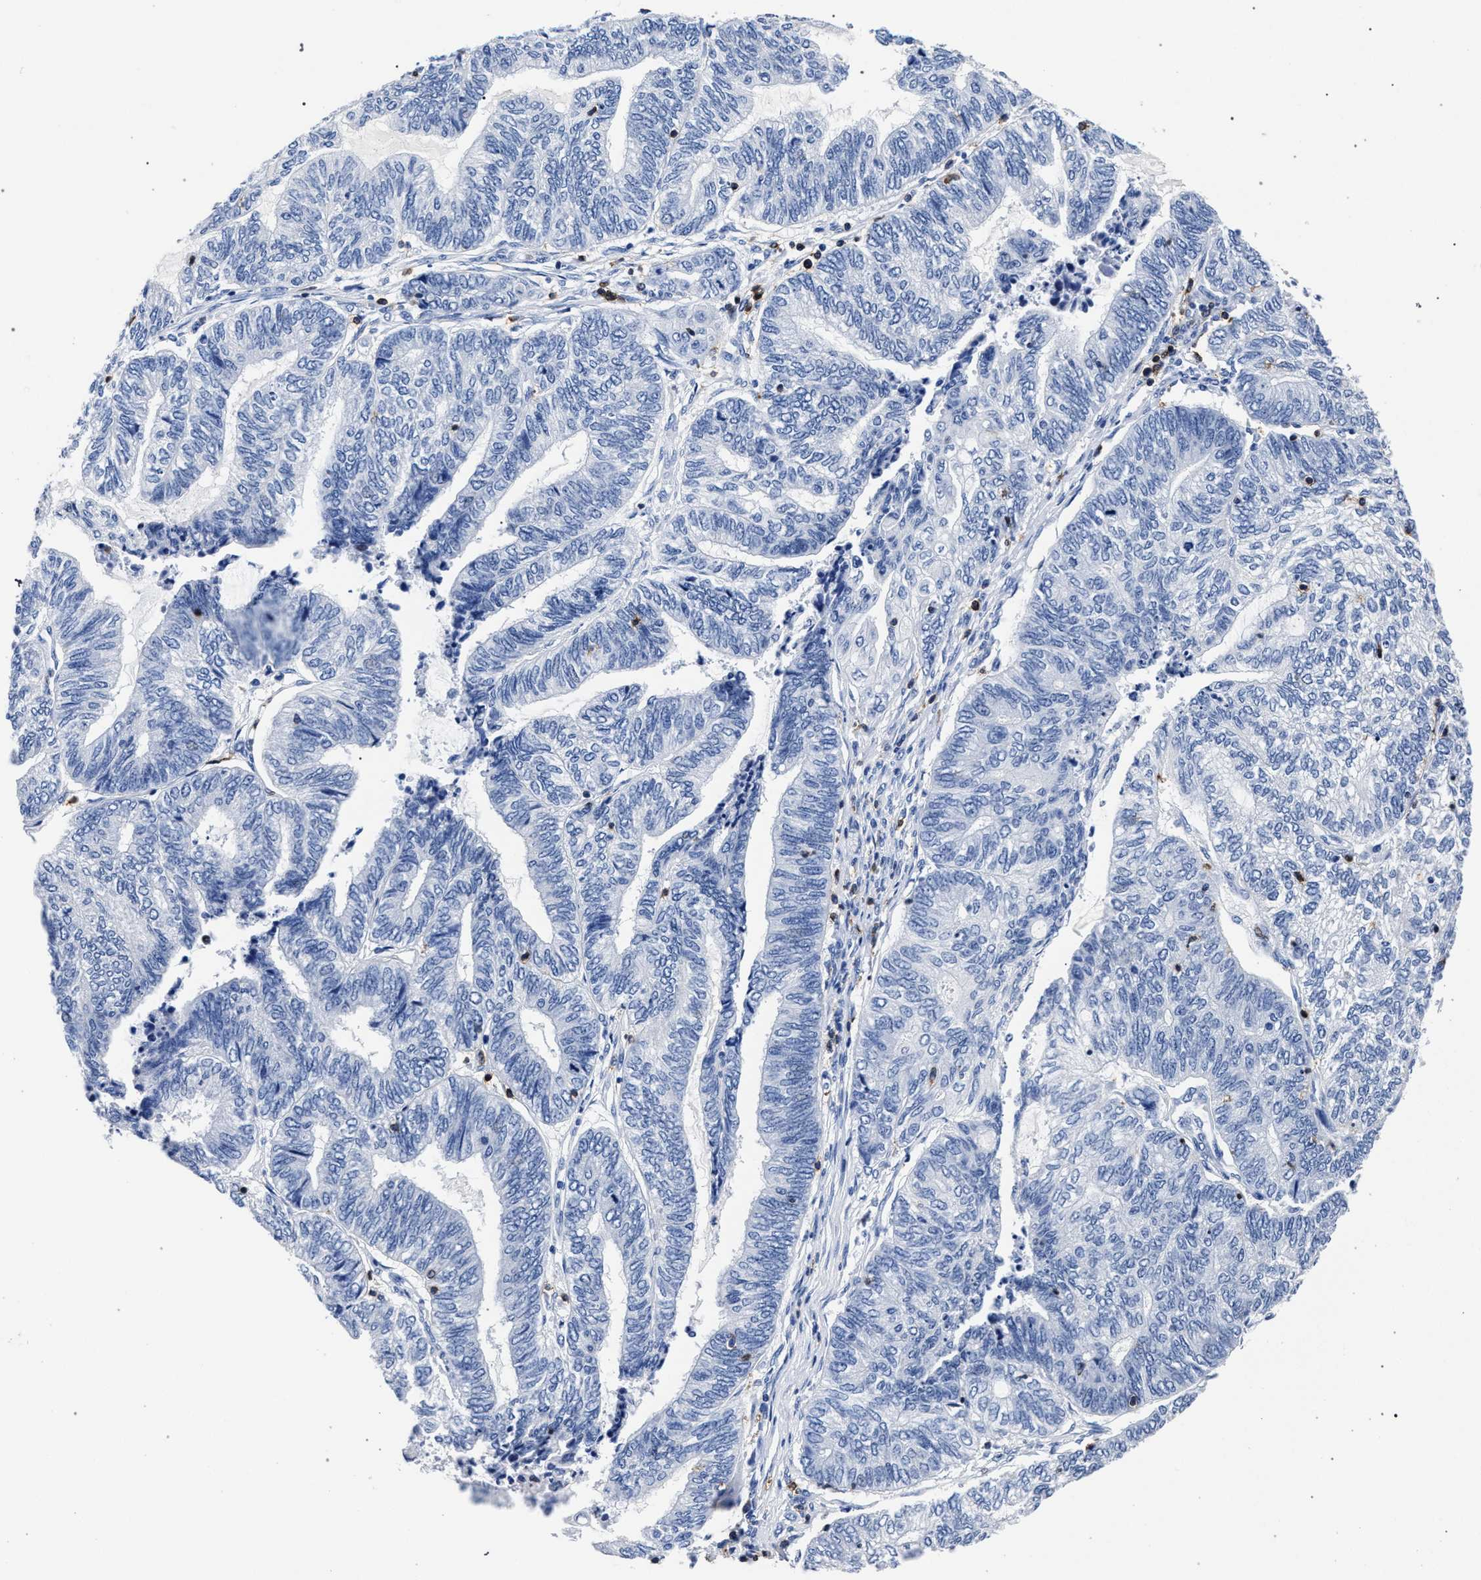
{"staining": {"intensity": "negative", "quantity": "none", "location": "none"}, "tissue": "endometrial cancer", "cell_type": "Tumor cells", "image_type": "cancer", "snomed": [{"axis": "morphology", "description": "Adenocarcinoma, NOS"}, {"axis": "topography", "description": "Uterus"}, {"axis": "topography", "description": "Endometrium"}], "caption": "IHC image of neoplastic tissue: human adenocarcinoma (endometrial) stained with DAB displays no significant protein staining in tumor cells. (DAB (3,3'-diaminobenzidine) immunohistochemistry with hematoxylin counter stain).", "gene": "KLRK1", "patient": {"sex": "female", "age": 70}}